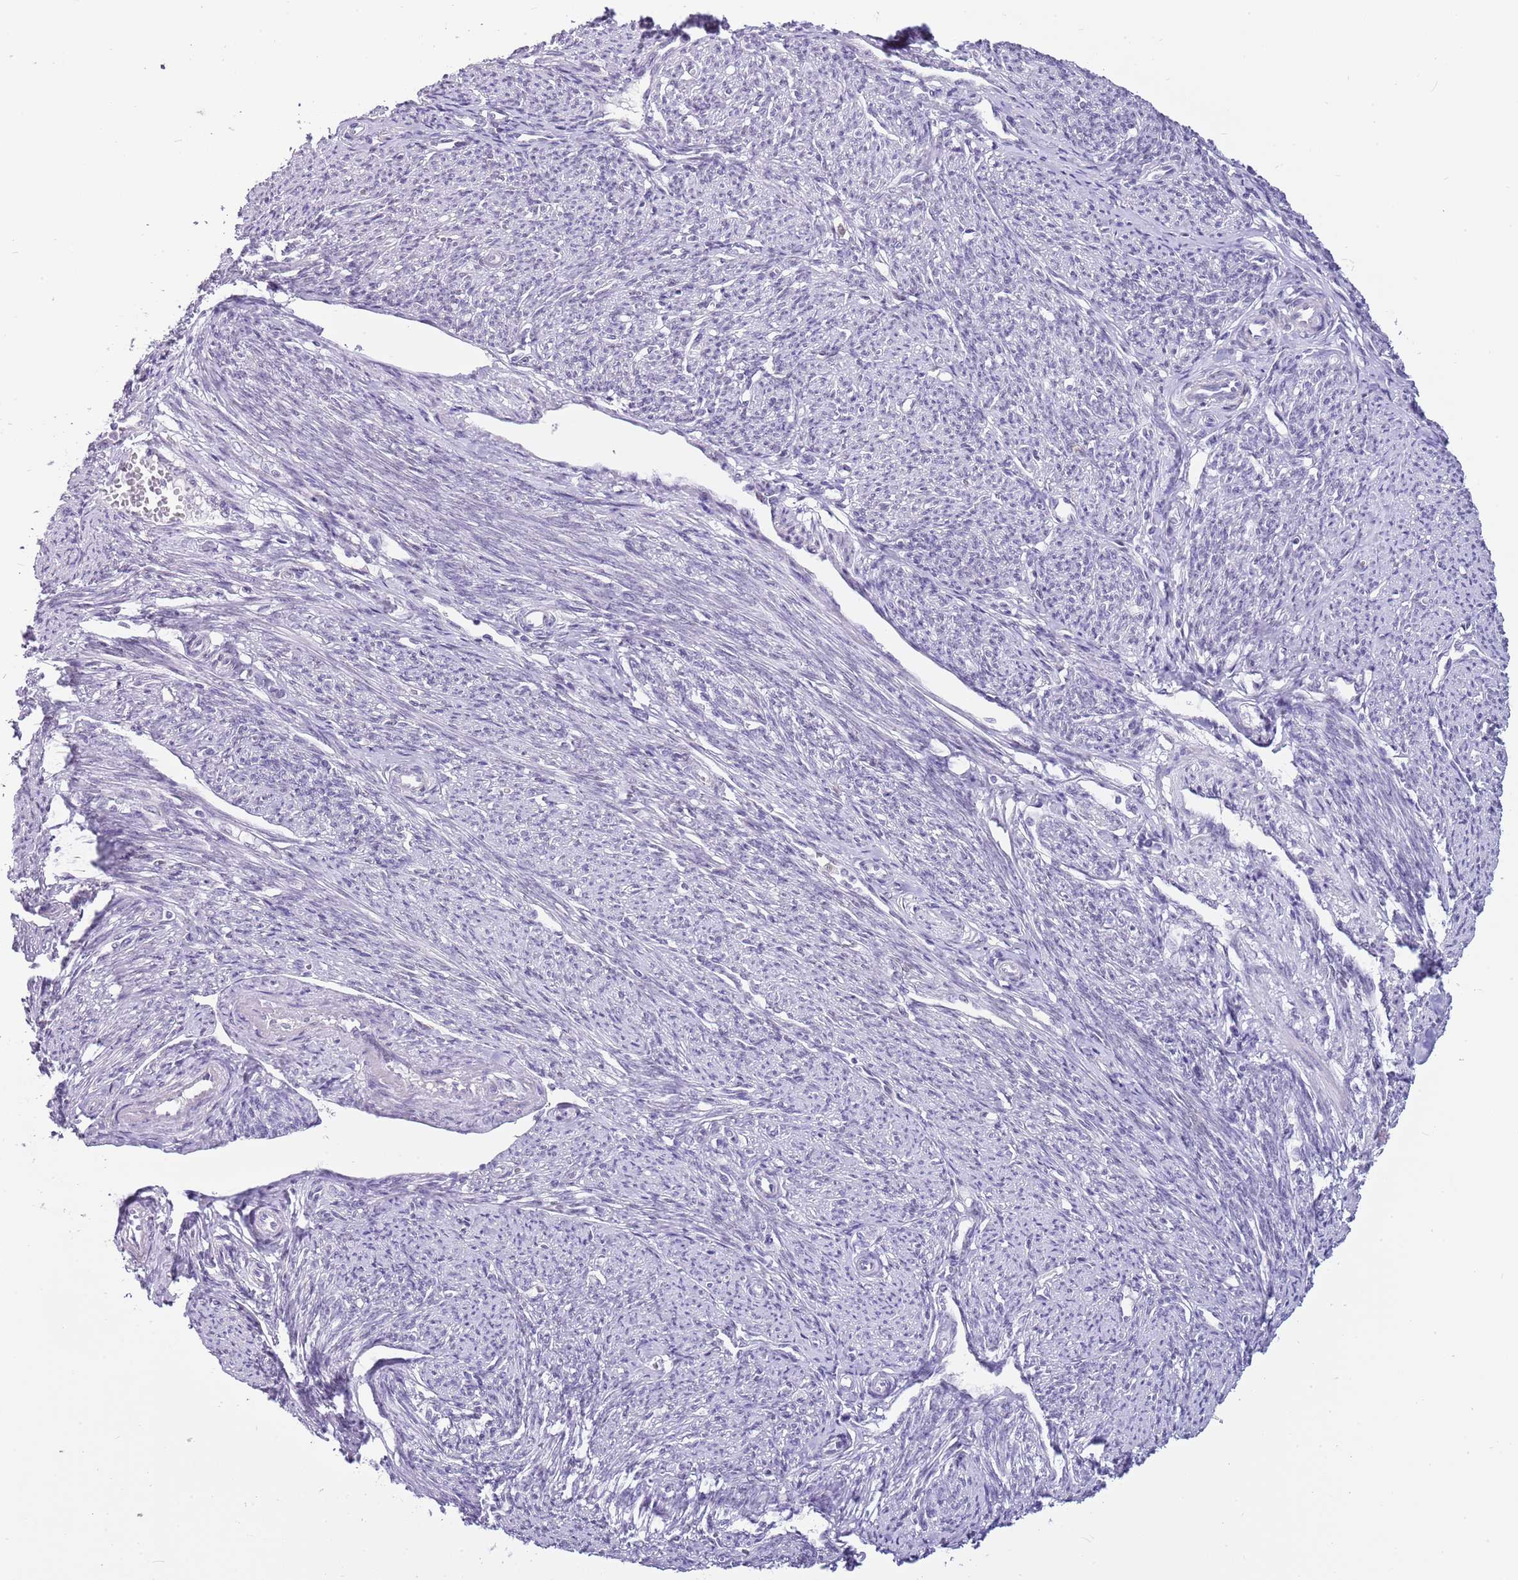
{"staining": {"intensity": "negative", "quantity": "none", "location": "none"}, "tissue": "smooth muscle", "cell_type": "Smooth muscle cells", "image_type": "normal", "snomed": [{"axis": "morphology", "description": "Normal tissue, NOS"}, {"axis": "topography", "description": "Smooth muscle"}, {"axis": "topography", "description": "Uterus"}], "caption": "Human smooth muscle stained for a protein using IHC shows no staining in smooth muscle cells.", "gene": "PPP1R17", "patient": {"sex": "female", "age": 59}}